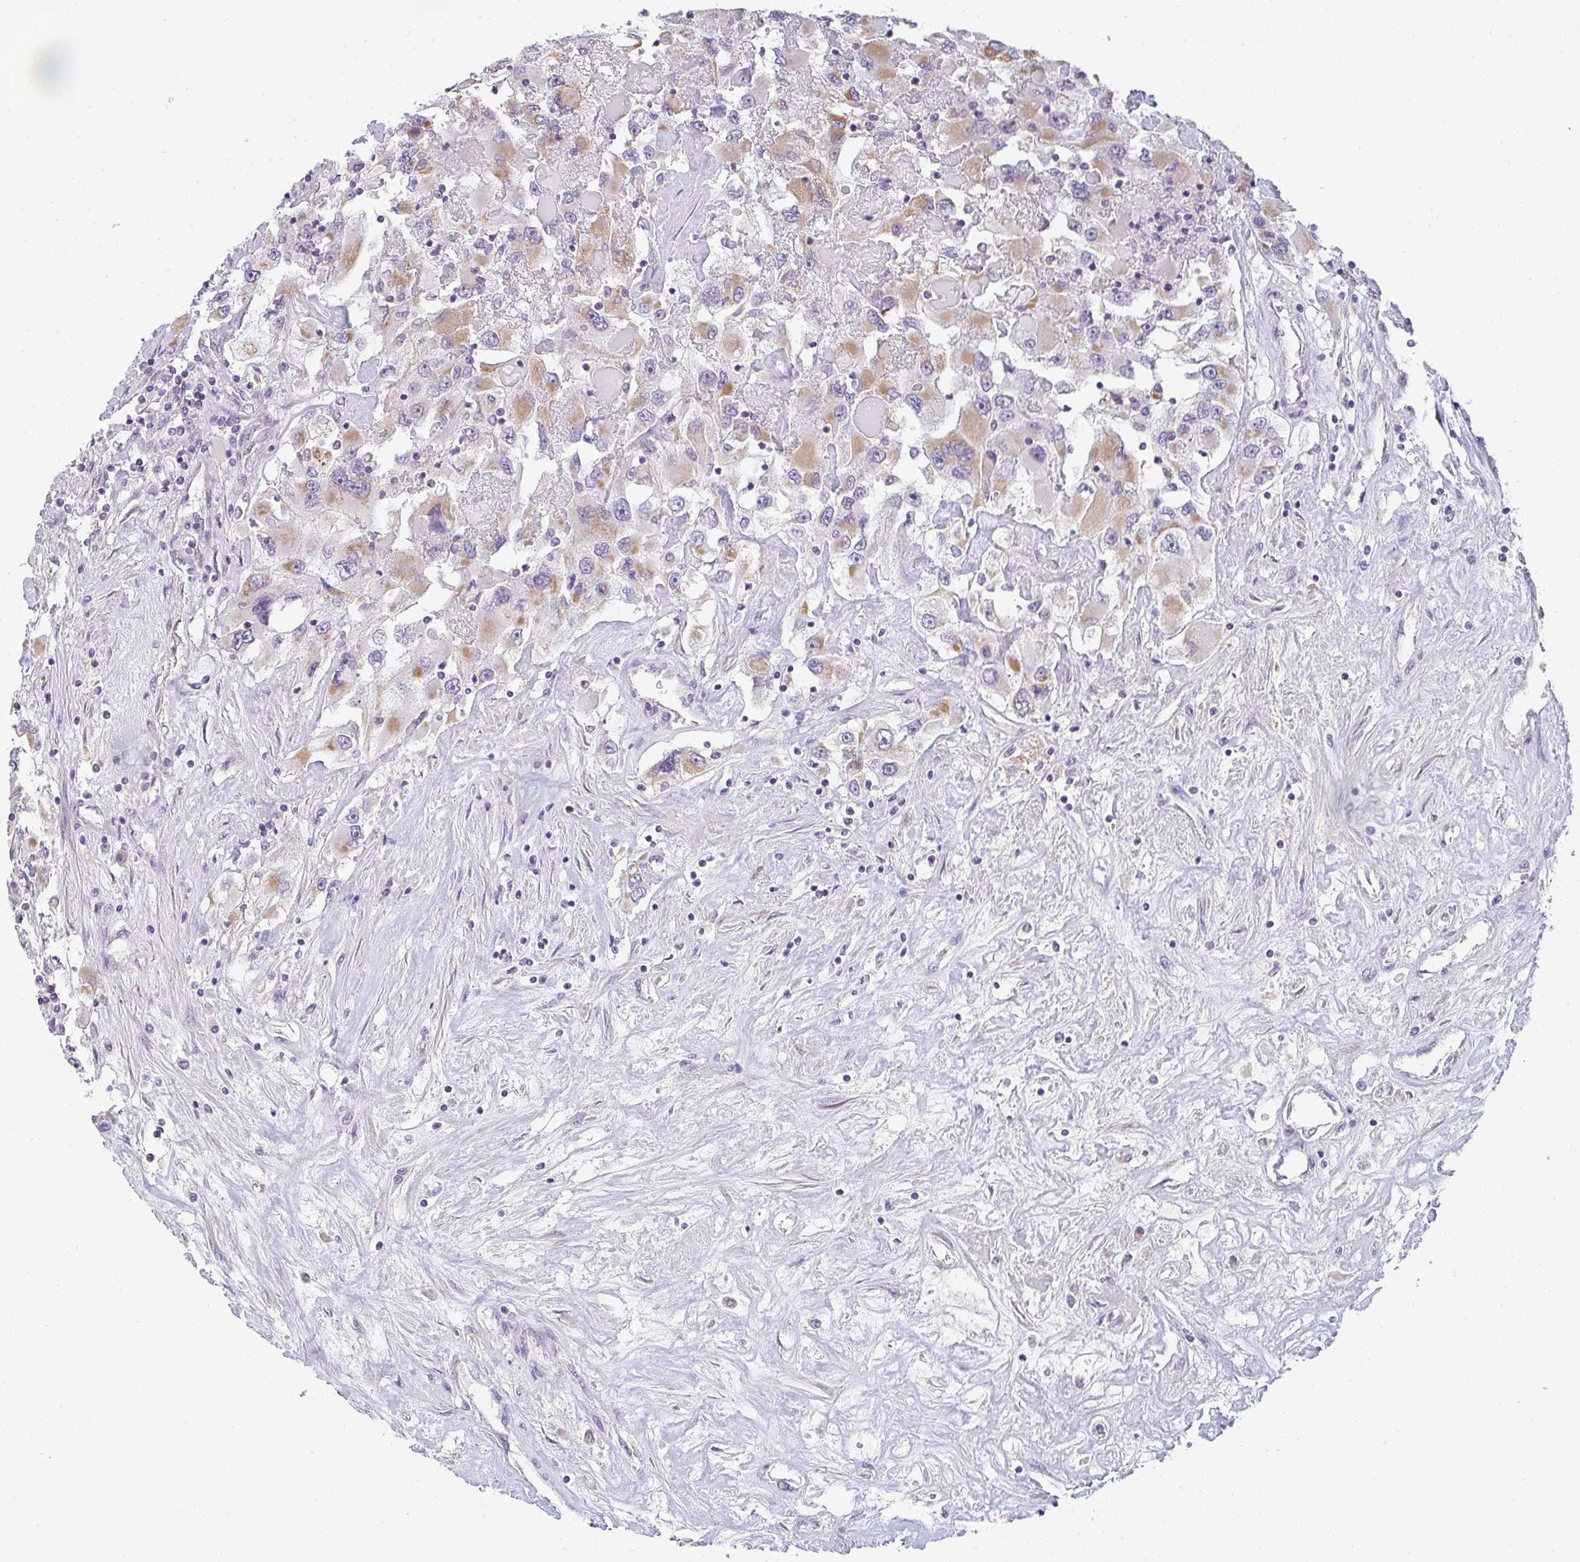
{"staining": {"intensity": "moderate", "quantity": ">75%", "location": "cytoplasmic/membranous"}, "tissue": "renal cancer", "cell_type": "Tumor cells", "image_type": "cancer", "snomed": [{"axis": "morphology", "description": "Adenocarcinoma, NOS"}, {"axis": "topography", "description": "Kidney"}], "caption": "IHC image of renal cancer stained for a protein (brown), which displays medium levels of moderate cytoplasmic/membranous positivity in approximately >75% of tumor cells.", "gene": "CACNA1S", "patient": {"sex": "female", "age": 52}}